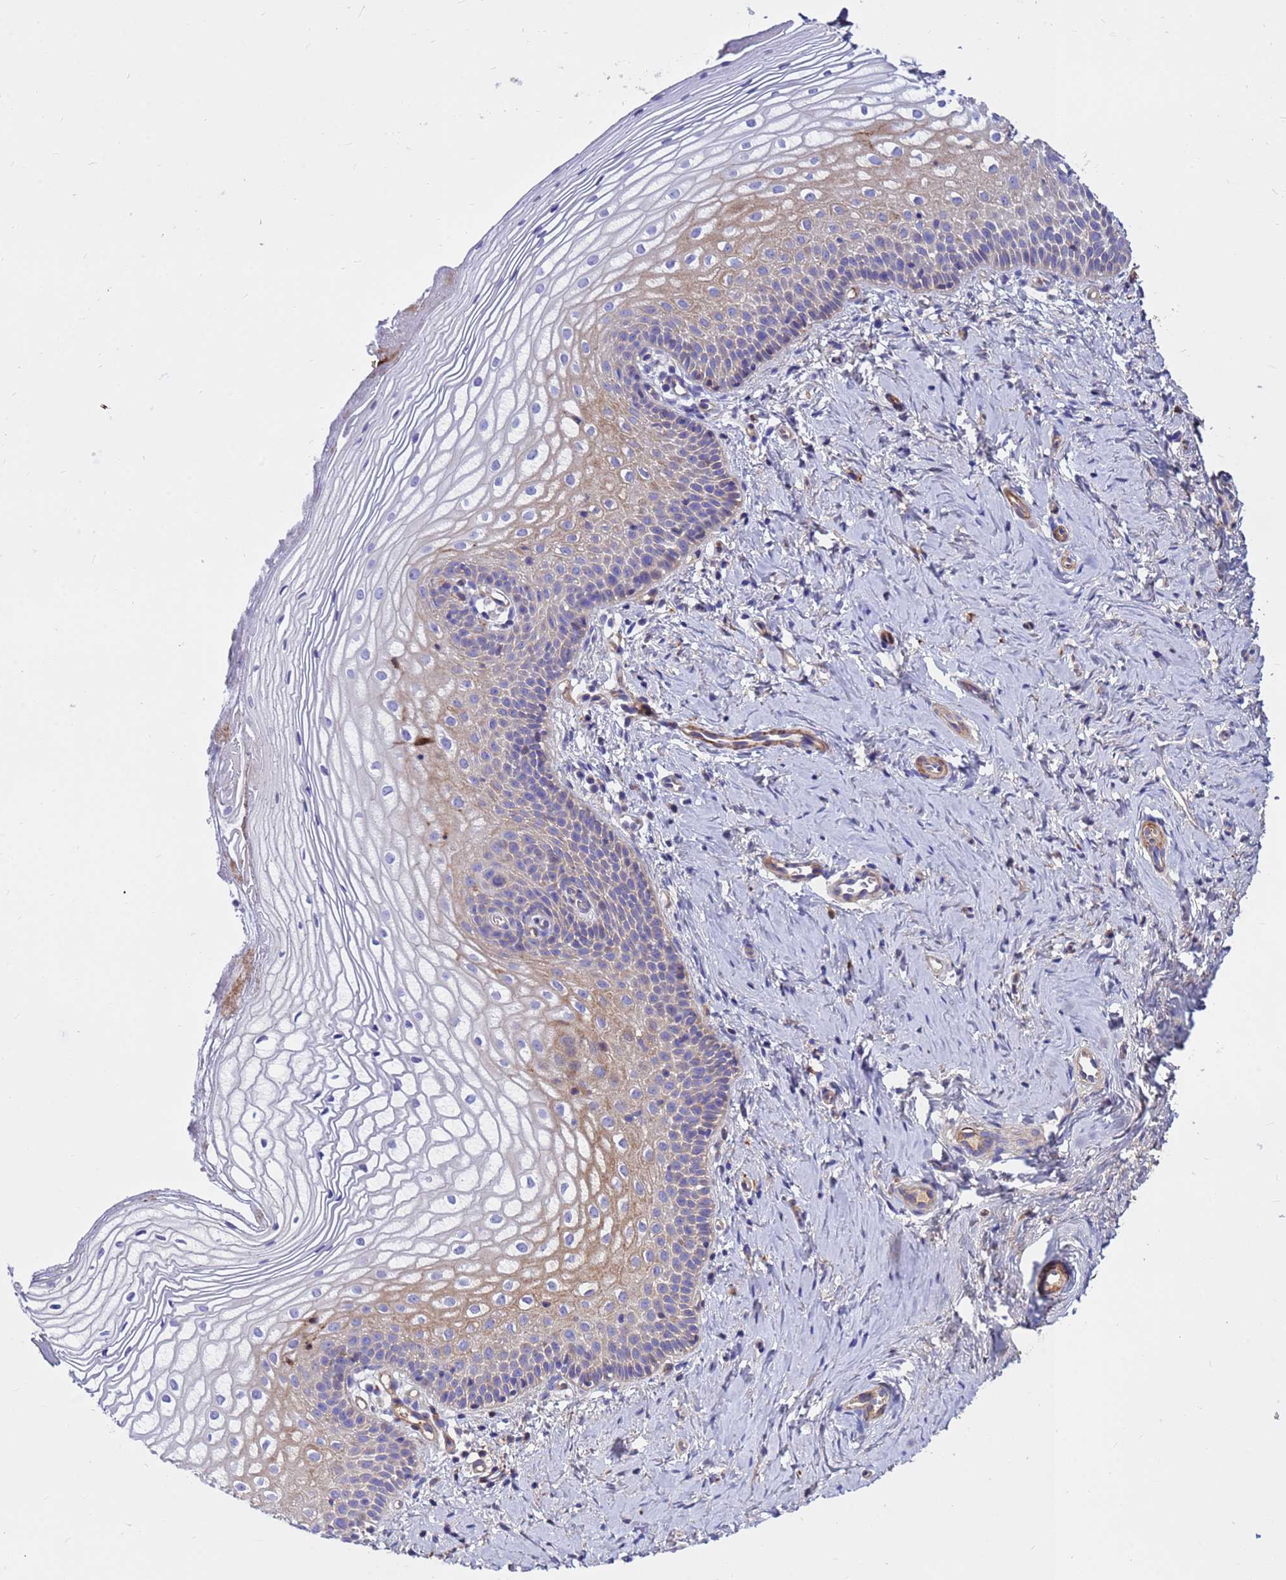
{"staining": {"intensity": "weak", "quantity": "25%-75%", "location": "cytoplasmic/membranous"}, "tissue": "vagina", "cell_type": "Squamous epithelial cells", "image_type": "normal", "snomed": [{"axis": "morphology", "description": "Normal tissue, NOS"}, {"axis": "topography", "description": "Vagina"}], "caption": "Brown immunohistochemical staining in benign vagina demonstrates weak cytoplasmic/membranous expression in about 25%-75% of squamous epithelial cells.", "gene": "CRHBP", "patient": {"sex": "female", "age": 56}}